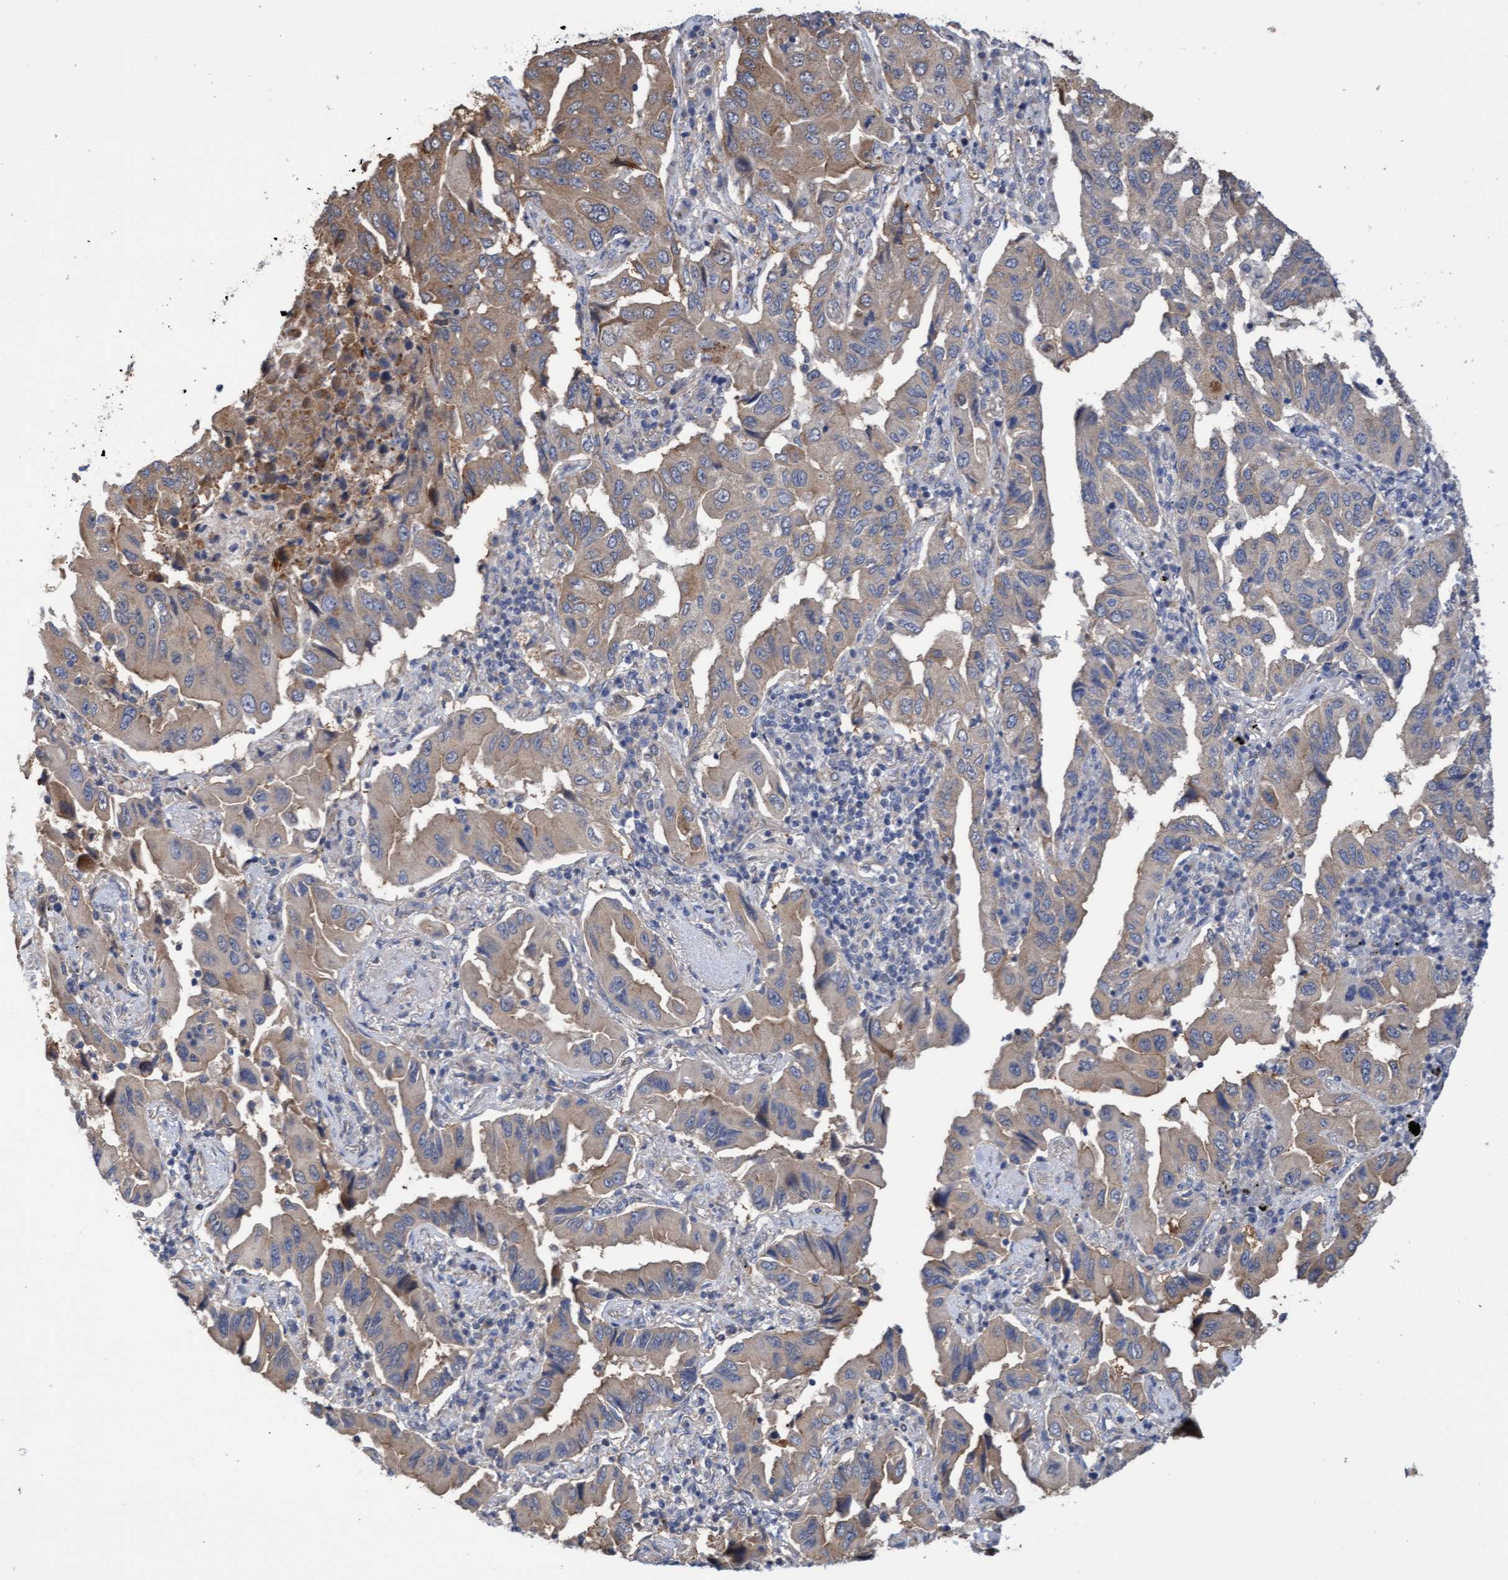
{"staining": {"intensity": "weak", "quantity": ">75%", "location": "cytoplasmic/membranous"}, "tissue": "lung cancer", "cell_type": "Tumor cells", "image_type": "cancer", "snomed": [{"axis": "morphology", "description": "Adenocarcinoma, NOS"}, {"axis": "topography", "description": "Lung"}], "caption": "Immunohistochemical staining of adenocarcinoma (lung) exhibits low levels of weak cytoplasmic/membranous protein expression in about >75% of tumor cells. (Brightfield microscopy of DAB IHC at high magnification).", "gene": "ITFG1", "patient": {"sex": "female", "age": 65}}